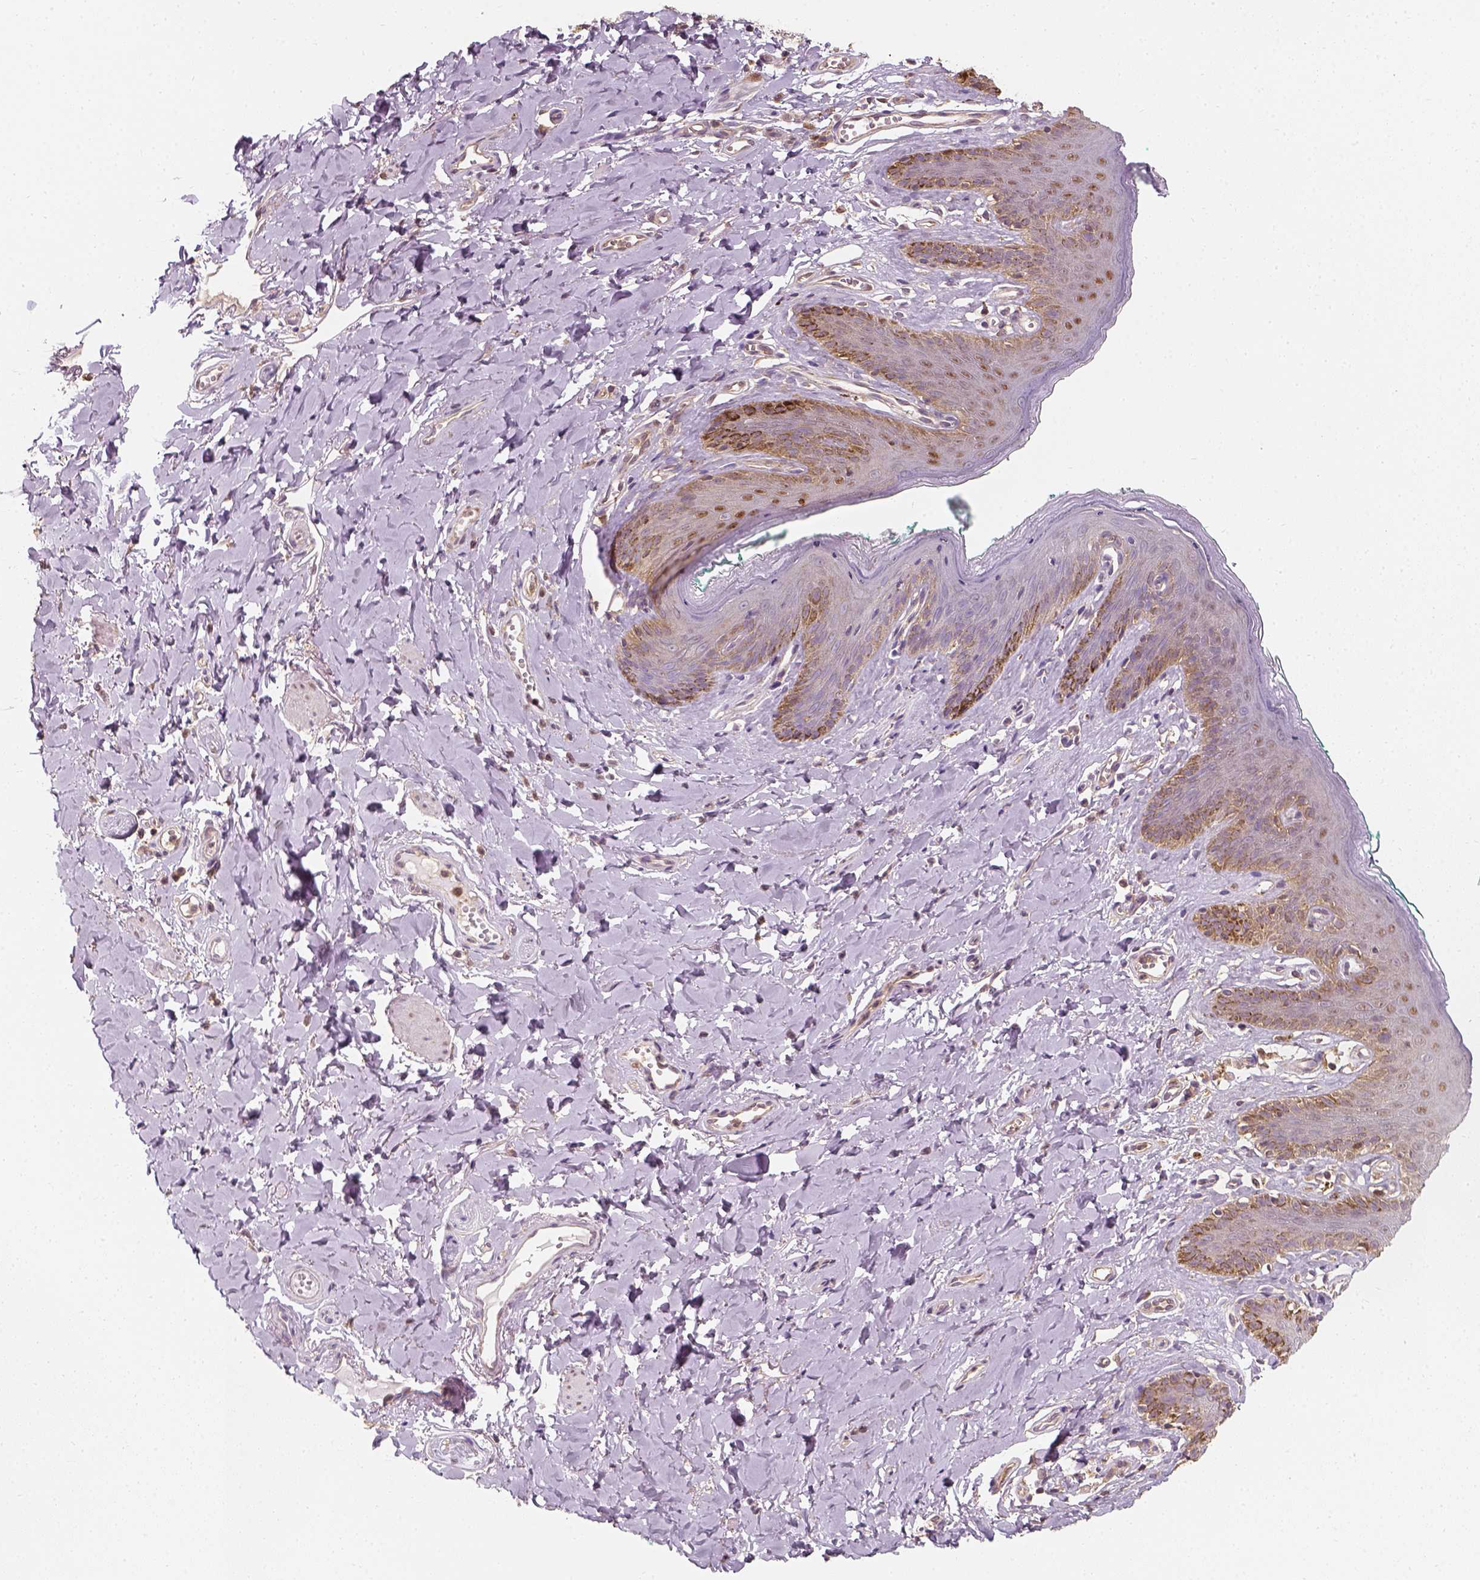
{"staining": {"intensity": "moderate", "quantity": "25%-75%", "location": "nuclear"}, "tissue": "skin", "cell_type": "Epidermal cells", "image_type": "normal", "snomed": [{"axis": "morphology", "description": "Normal tissue, NOS"}, {"axis": "topography", "description": "Vulva"}], "caption": "Immunohistochemistry (IHC) (DAB (3,3'-diaminobenzidine)) staining of unremarkable human skin displays moderate nuclear protein positivity in approximately 25%-75% of epidermal cells.", "gene": "SQSTM1", "patient": {"sex": "female", "age": 66}}